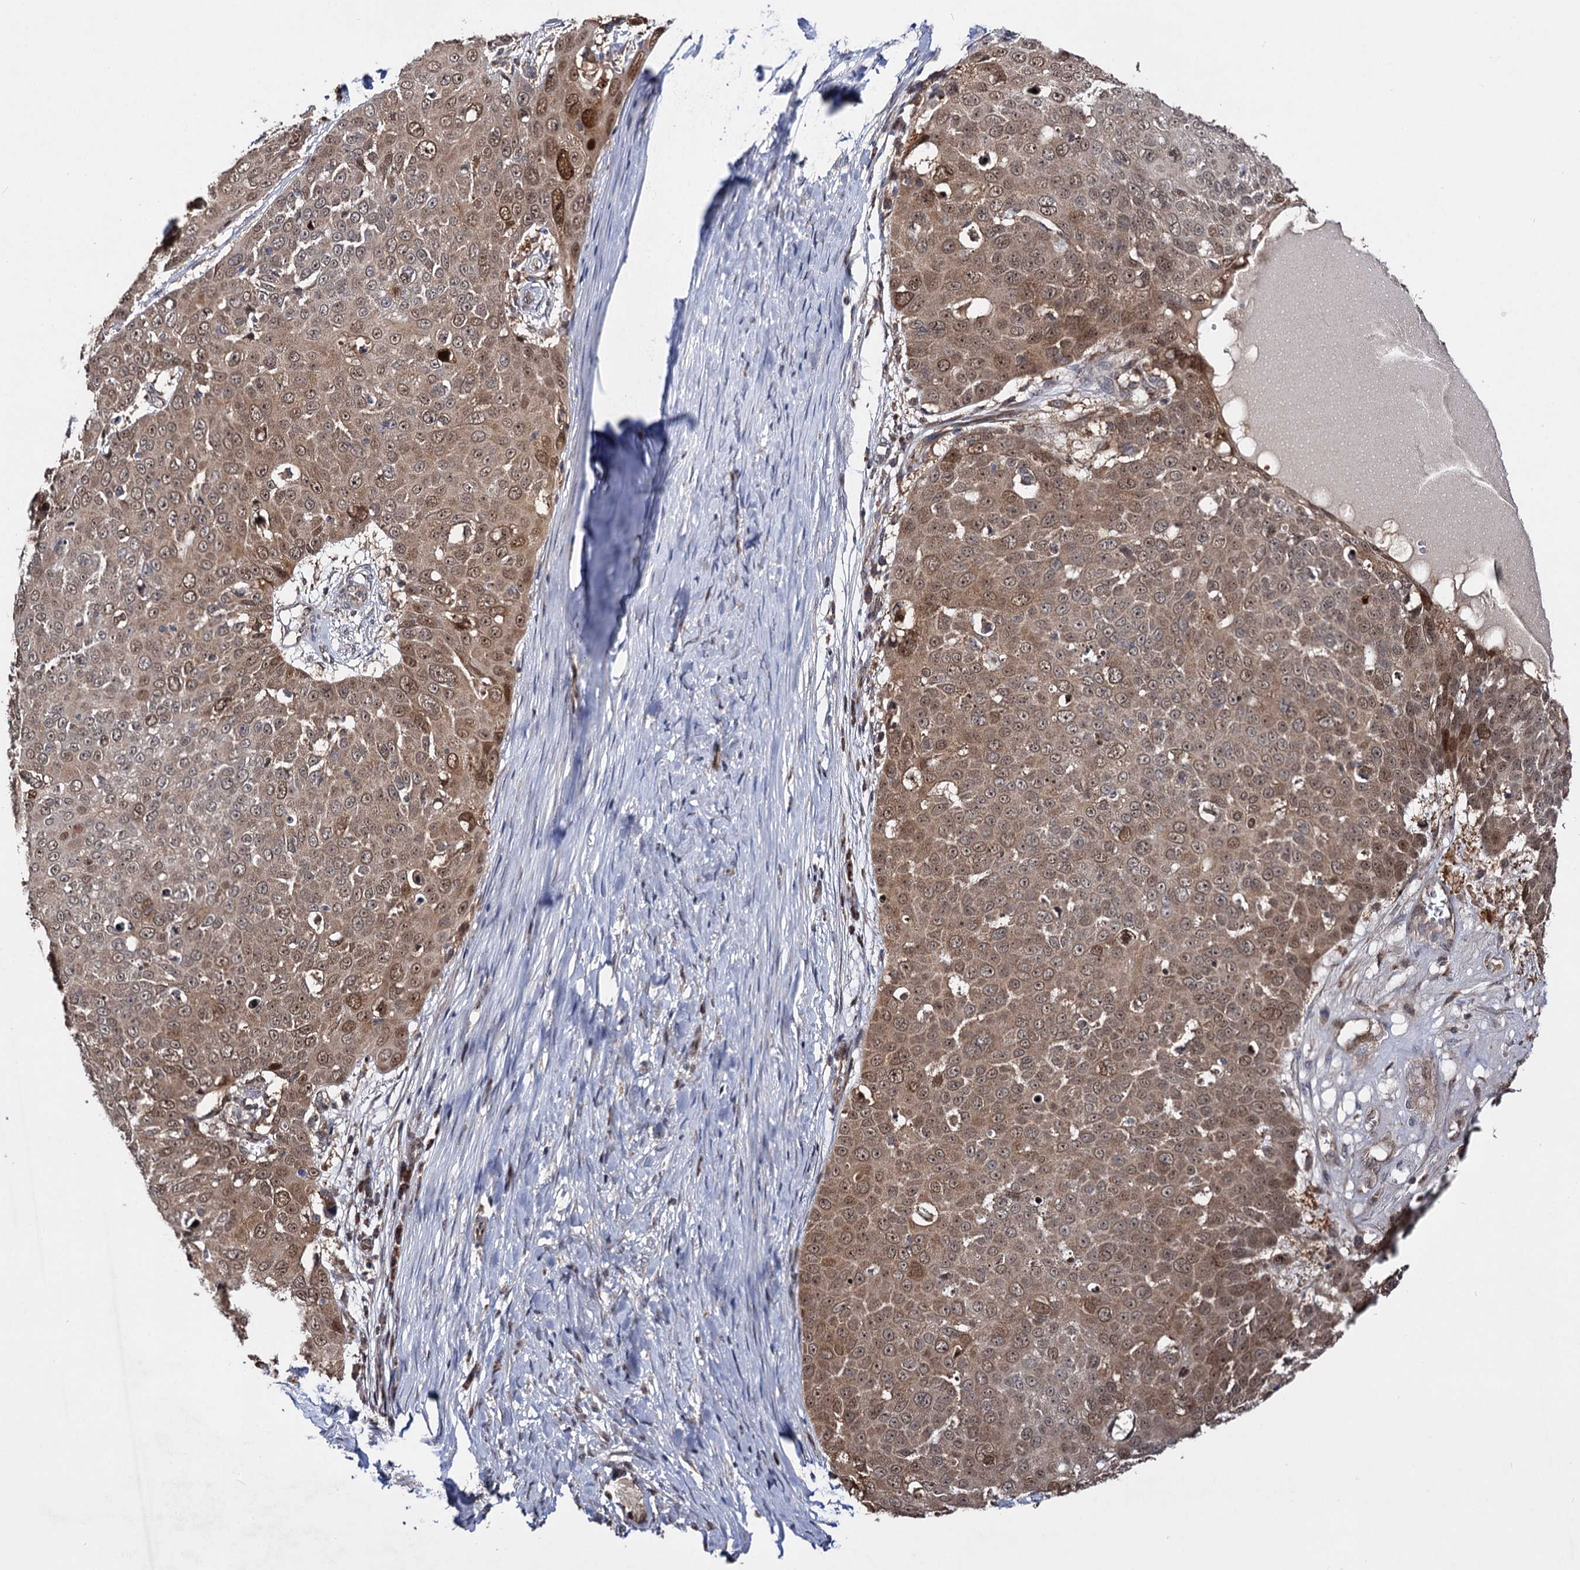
{"staining": {"intensity": "moderate", "quantity": ">75%", "location": "cytoplasmic/membranous,nuclear"}, "tissue": "skin cancer", "cell_type": "Tumor cells", "image_type": "cancer", "snomed": [{"axis": "morphology", "description": "Squamous cell carcinoma, NOS"}, {"axis": "topography", "description": "Skin"}], "caption": "Approximately >75% of tumor cells in human squamous cell carcinoma (skin) reveal moderate cytoplasmic/membranous and nuclear protein positivity as visualized by brown immunohistochemical staining.", "gene": "CEP76", "patient": {"sex": "male", "age": 71}}